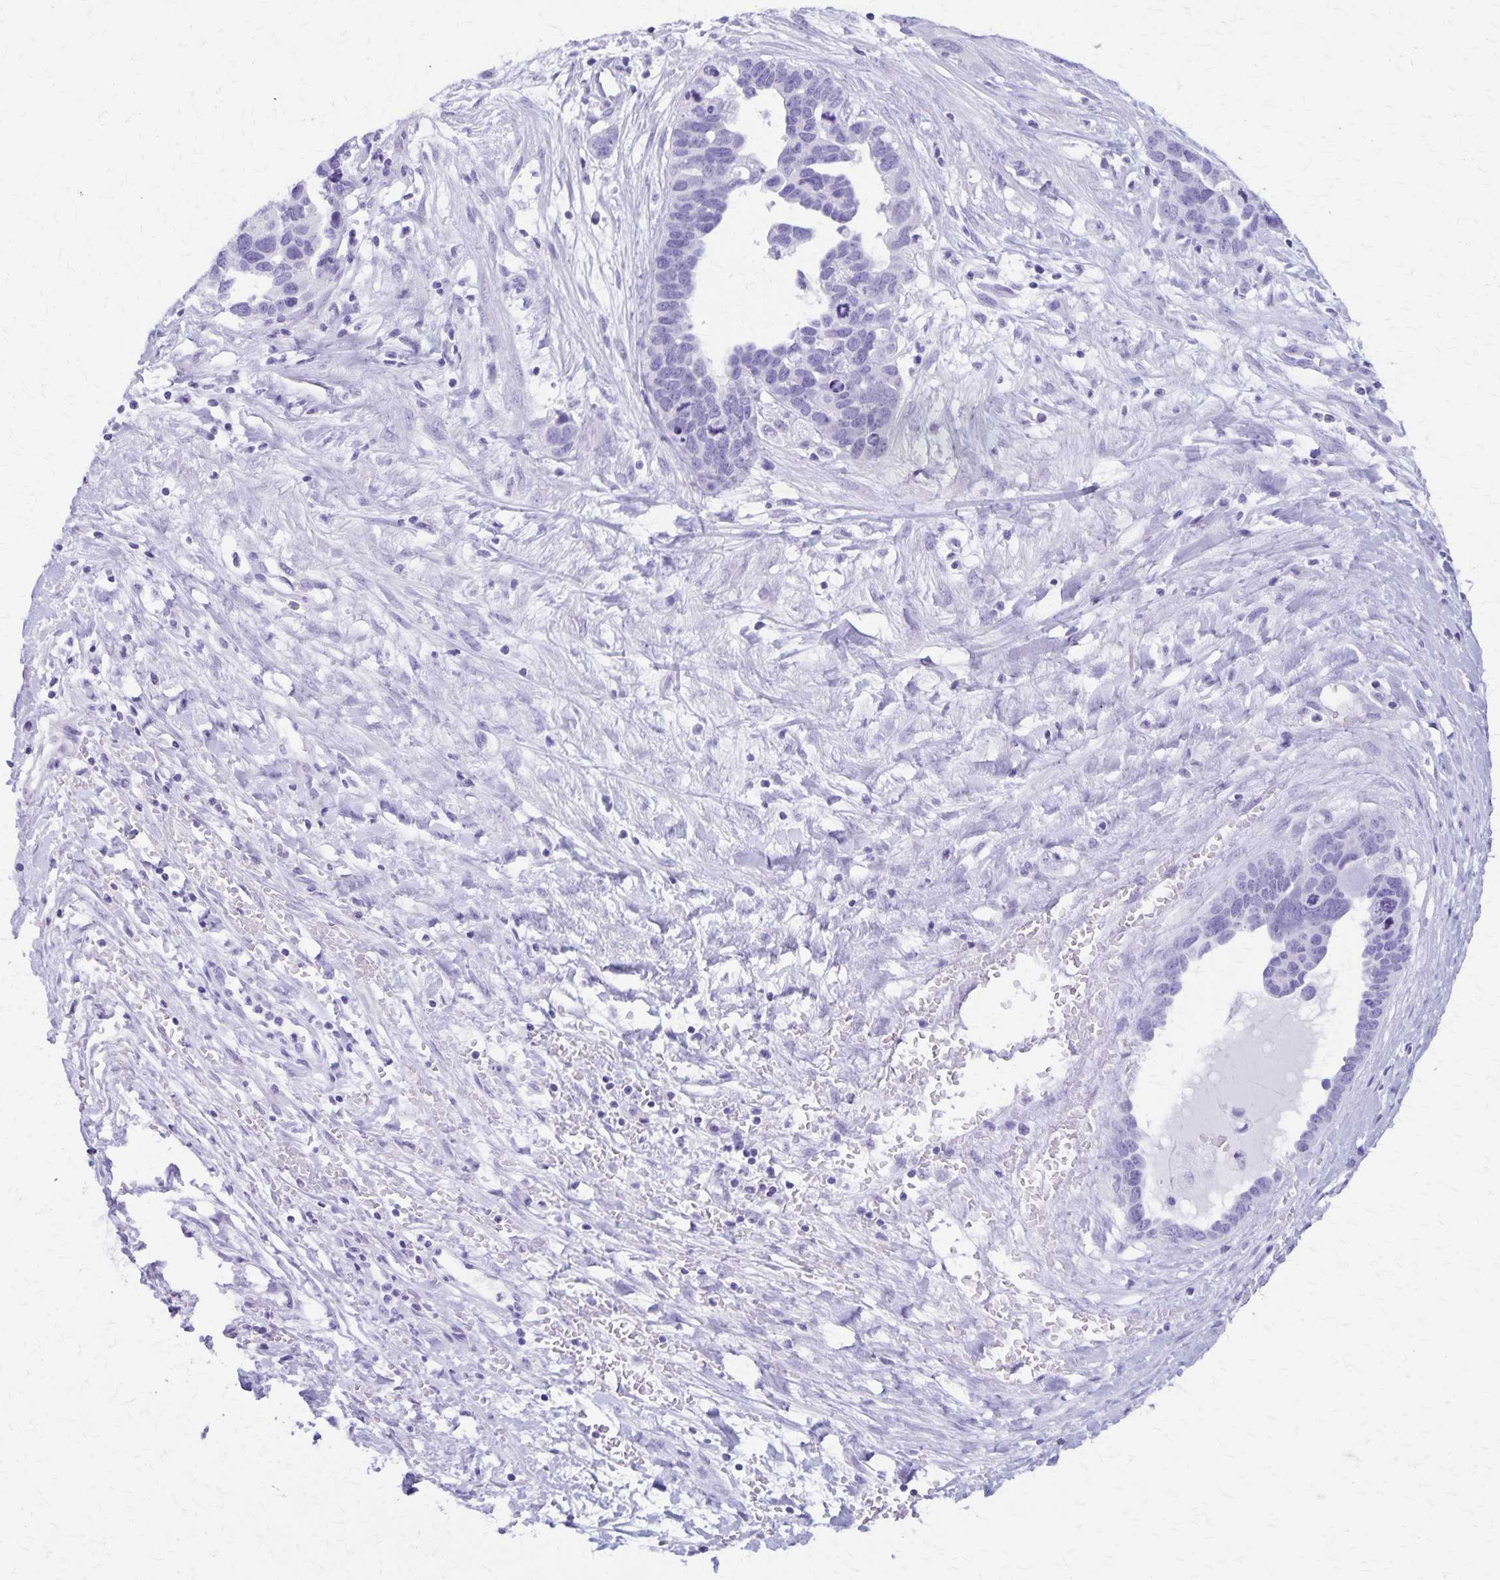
{"staining": {"intensity": "negative", "quantity": "none", "location": "none"}, "tissue": "ovarian cancer", "cell_type": "Tumor cells", "image_type": "cancer", "snomed": [{"axis": "morphology", "description": "Cystadenocarcinoma, serous, NOS"}, {"axis": "topography", "description": "Ovary"}], "caption": "Human ovarian cancer stained for a protein using IHC reveals no staining in tumor cells.", "gene": "DEFA5", "patient": {"sex": "female", "age": 54}}